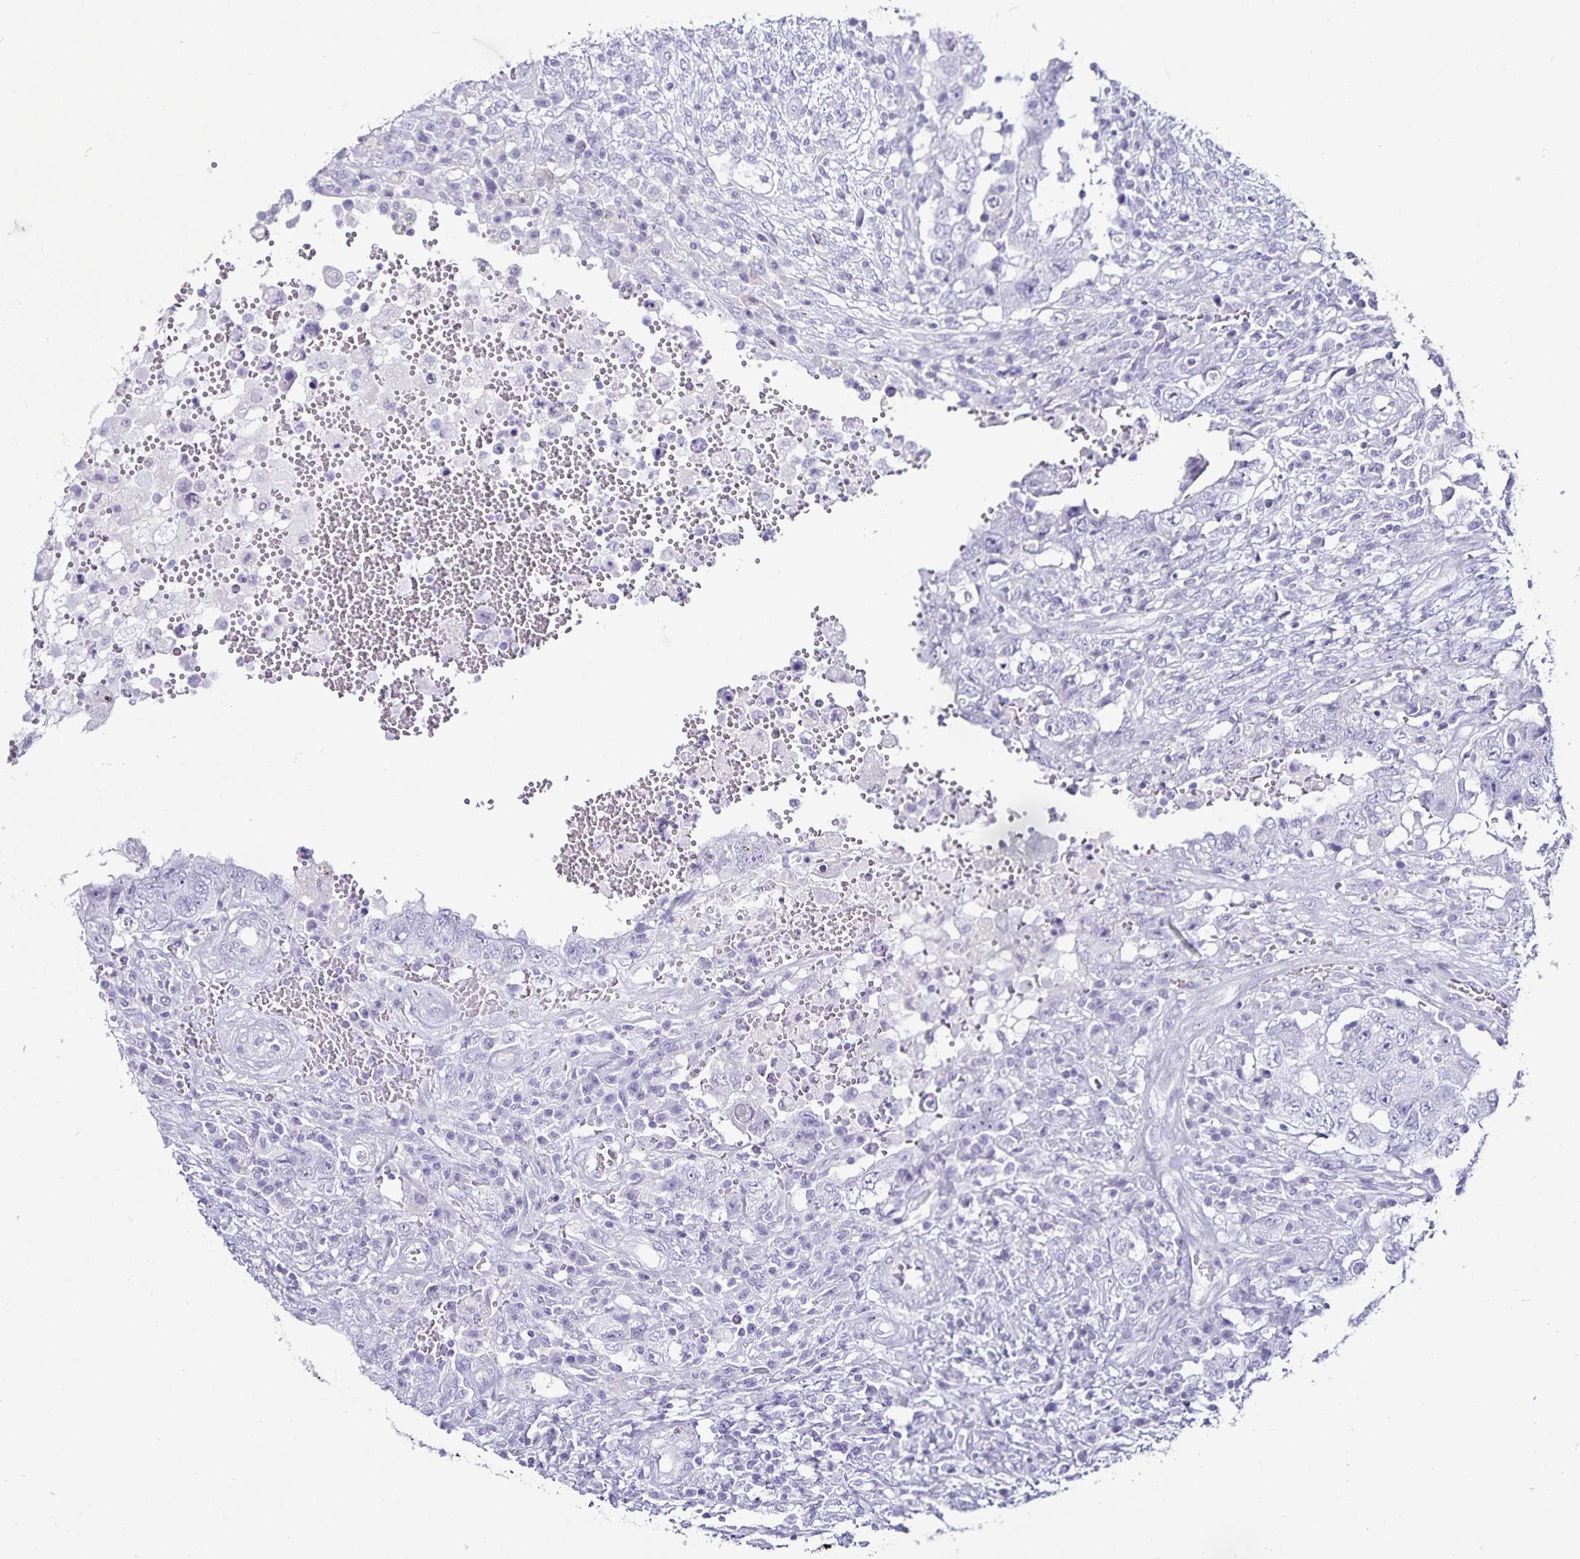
{"staining": {"intensity": "negative", "quantity": "none", "location": "none"}, "tissue": "testis cancer", "cell_type": "Tumor cells", "image_type": "cancer", "snomed": [{"axis": "morphology", "description": "Carcinoma, Embryonal, NOS"}, {"axis": "topography", "description": "Testis"}], "caption": "The image reveals no staining of tumor cells in testis embryonal carcinoma.", "gene": "DEFA6", "patient": {"sex": "male", "age": 26}}